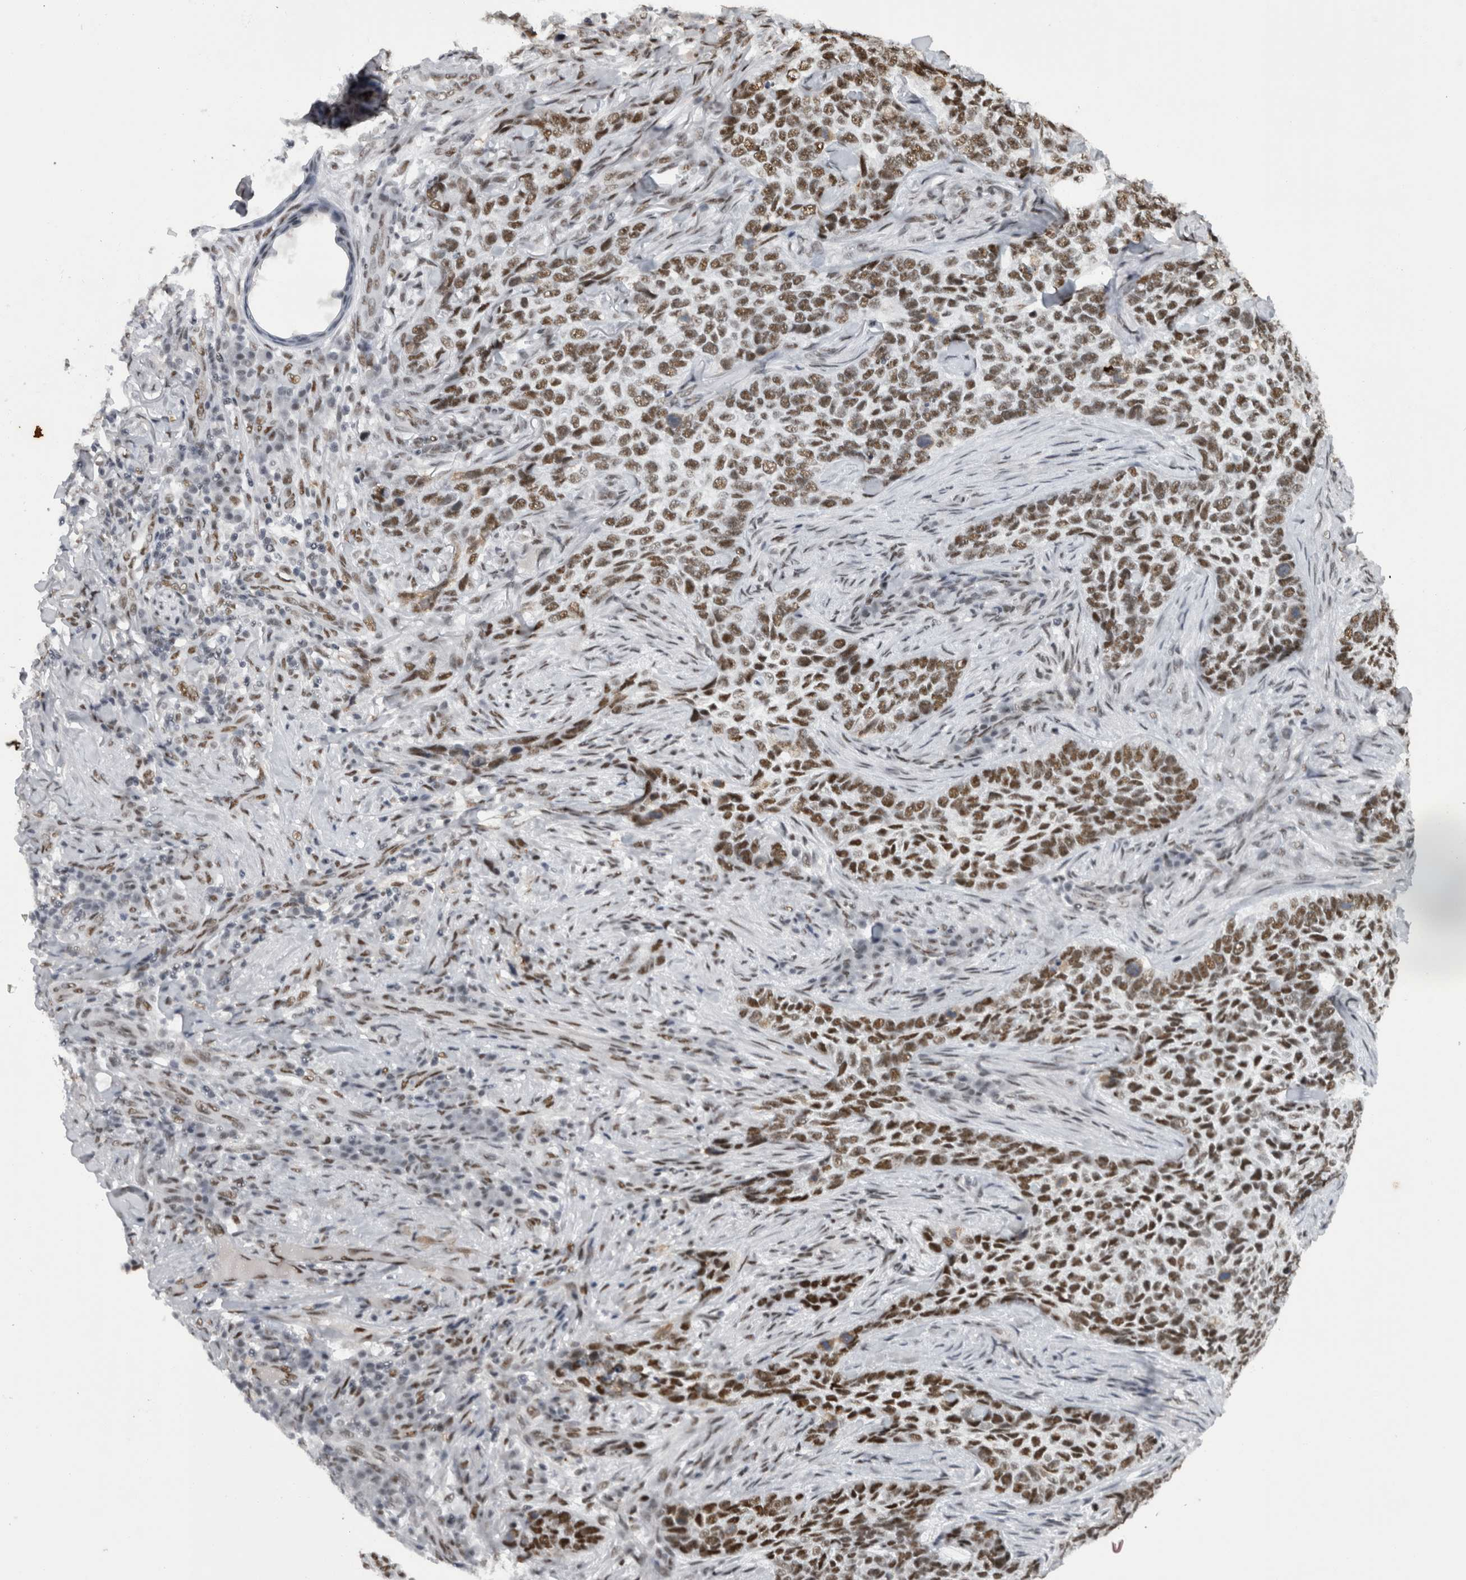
{"staining": {"intensity": "moderate", "quantity": ">75%", "location": "nuclear"}, "tissue": "skin cancer", "cell_type": "Tumor cells", "image_type": "cancer", "snomed": [{"axis": "morphology", "description": "Basal cell carcinoma"}, {"axis": "topography", "description": "Skin"}], "caption": "High-magnification brightfield microscopy of skin cancer (basal cell carcinoma) stained with DAB (3,3'-diaminobenzidine) (brown) and counterstained with hematoxylin (blue). tumor cells exhibit moderate nuclear expression is appreciated in approximately>75% of cells.", "gene": "ZSCAN2", "patient": {"sex": "female", "age": 64}}